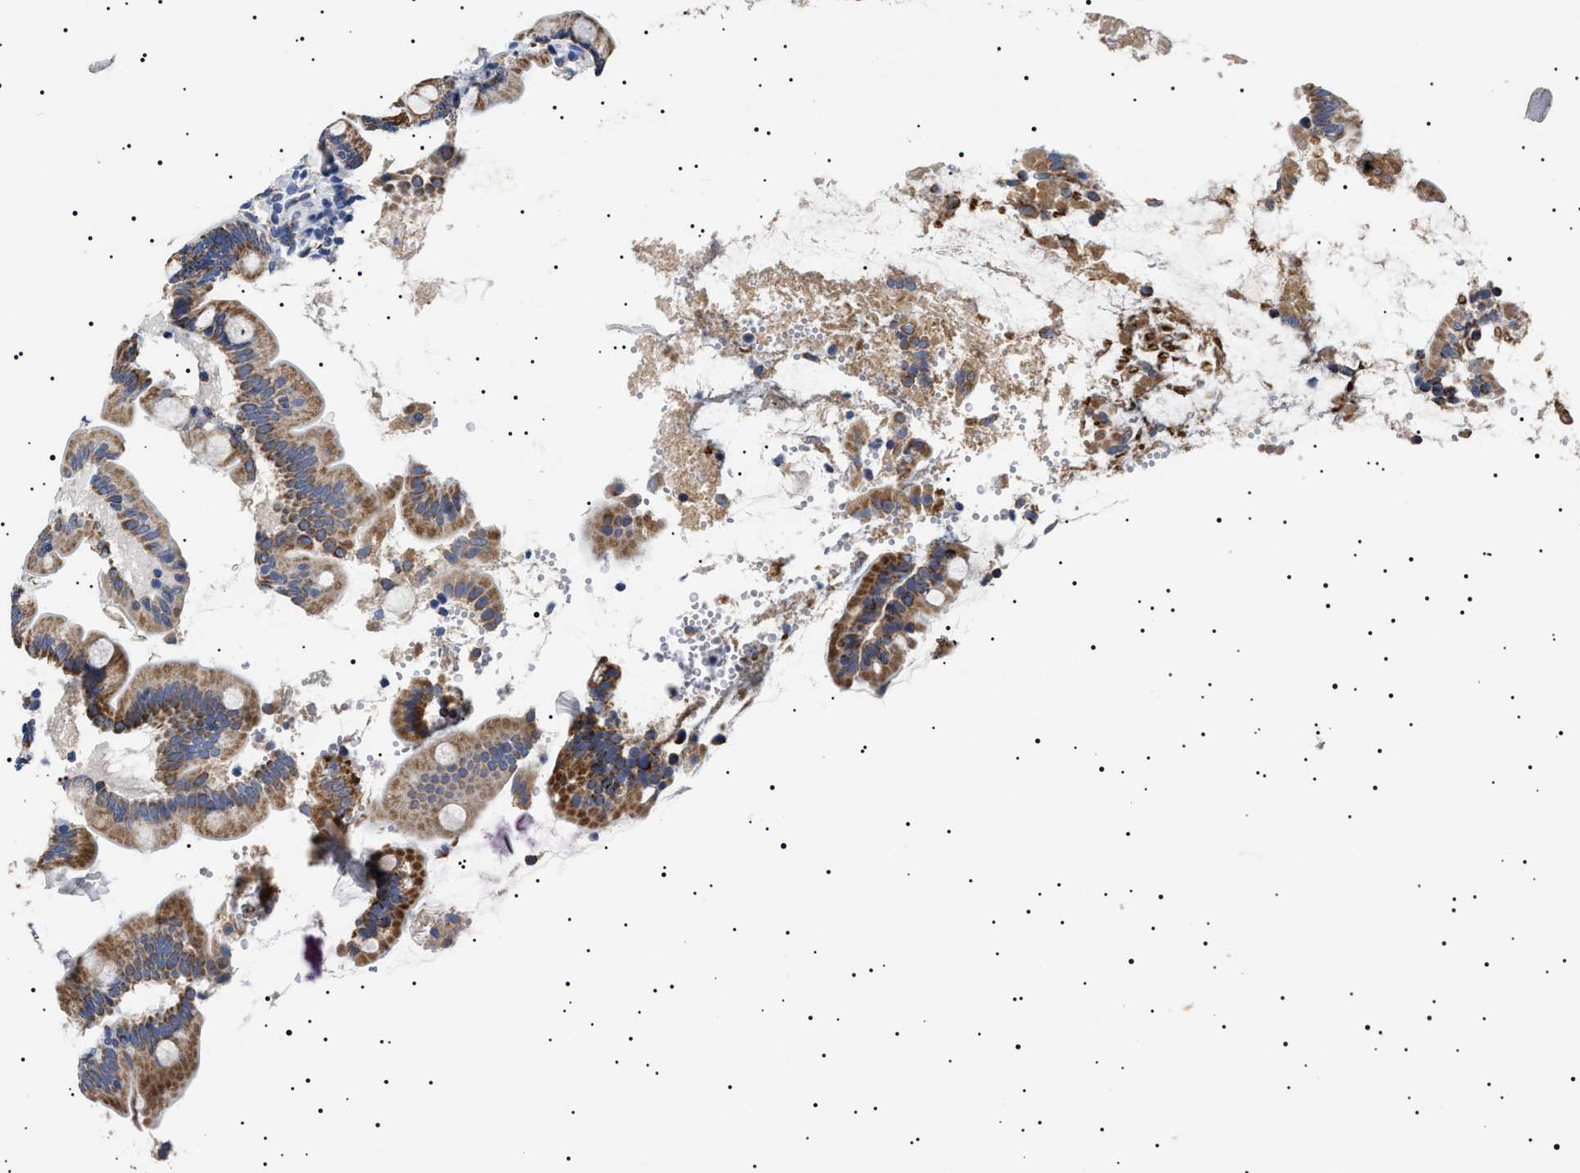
{"staining": {"intensity": "strong", "quantity": ">75%", "location": "cytoplasmic/membranous"}, "tissue": "small intestine", "cell_type": "Glandular cells", "image_type": "normal", "snomed": [{"axis": "morphology", "description": "Normal tissue, NOS"}, {"axis": "topography", "description": "Small intestine"}], "caption": "Immunohistochemistry staining of normal small intestine, which displays high levels of strong cytoplasmic/membranous staining in about >75% of glandular cells indicating strong cytoplasmic/membranous protein staining. The staining was performed using DAB (3,3'-diaminobenzidine) (brown) for protein detection and nuclei were counterstained in hematoxylin (blue).", "gene": "CHRDL2", "patient": {"sex": "female", "age": 56}}